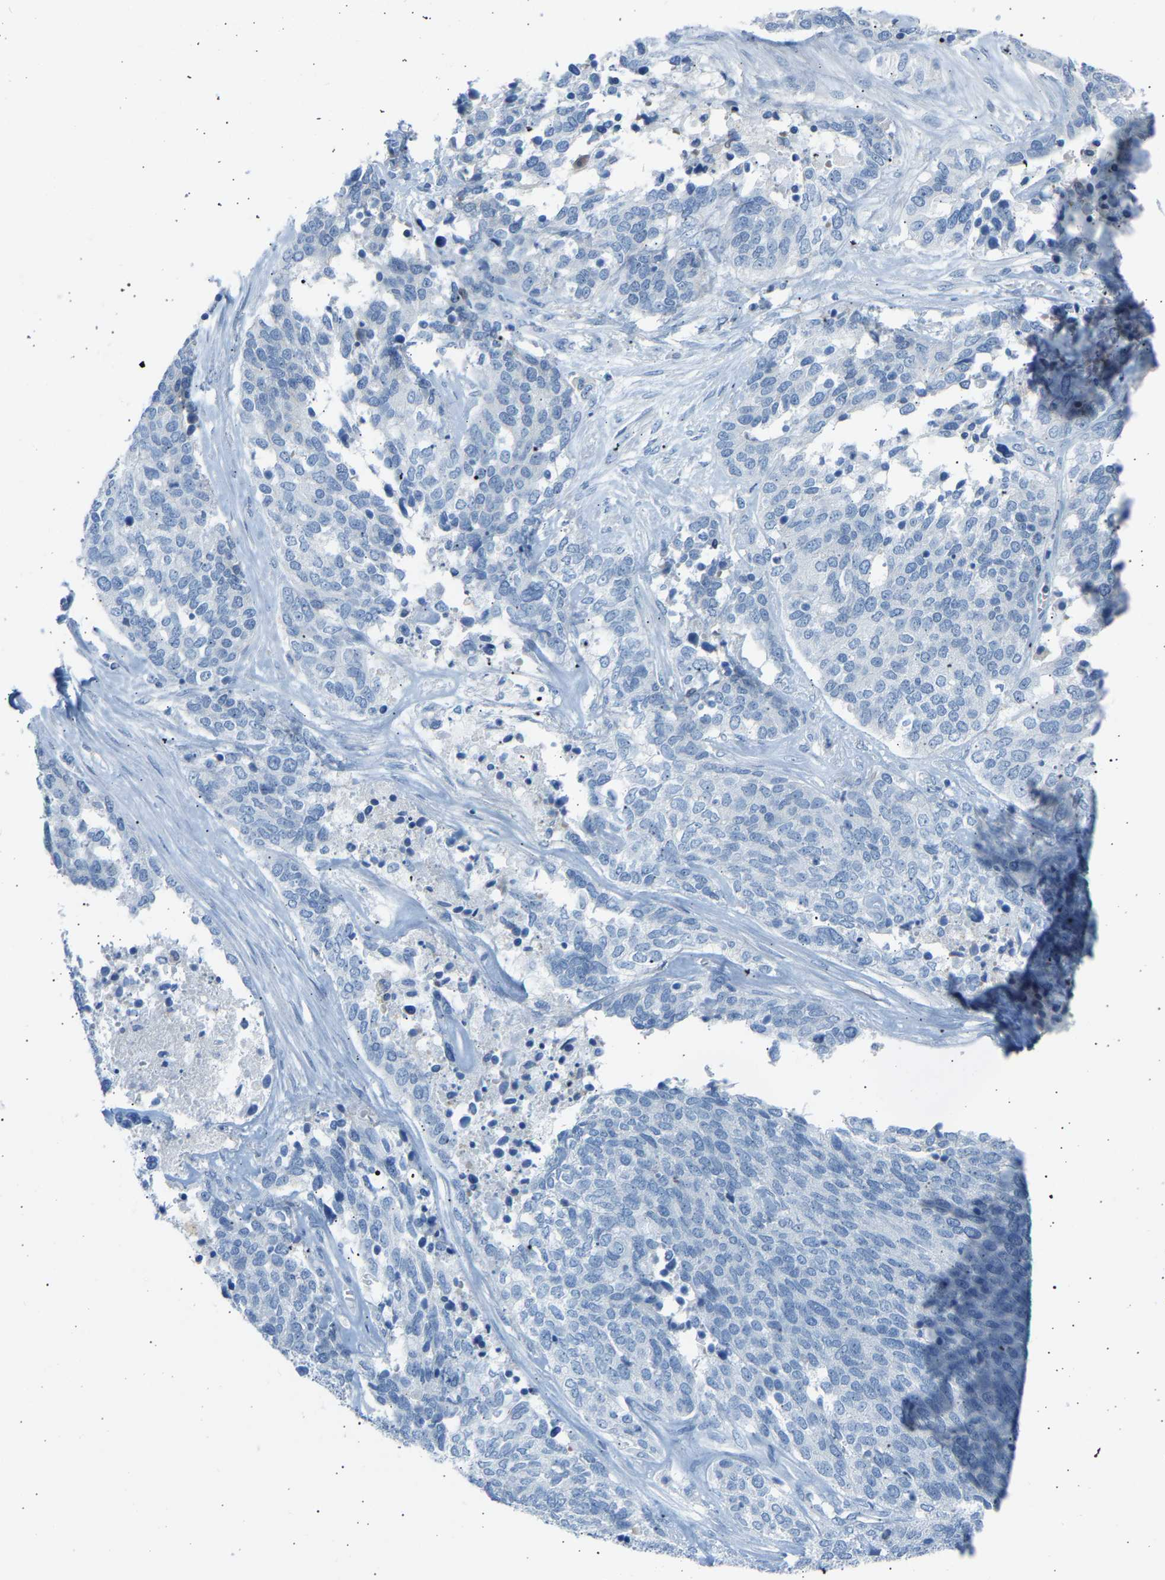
{"staining": {"intensity": "negative", "quantity": "none", "location": "none"}, "tissue": "ovarian cancer", "cell_type": "Tumor cells", "image_type": "cancer", "snomed": [{"axis": "morphology", "description": "Cystadenocarcinoma, serous, NOS"}, {"axis": "topography", "description": "Ovary"}], "caption": "Tumor cells are negative for protein expression in human serous cystadenocarcinoma (ovarian). The staining is performed using DAB (3,3'-diaminobenzidine) brown chromogen with nuclei counter-stained in using hematoxylin.", "gene": "GNAS", "patient": {"sex": "female", "age": 44}}